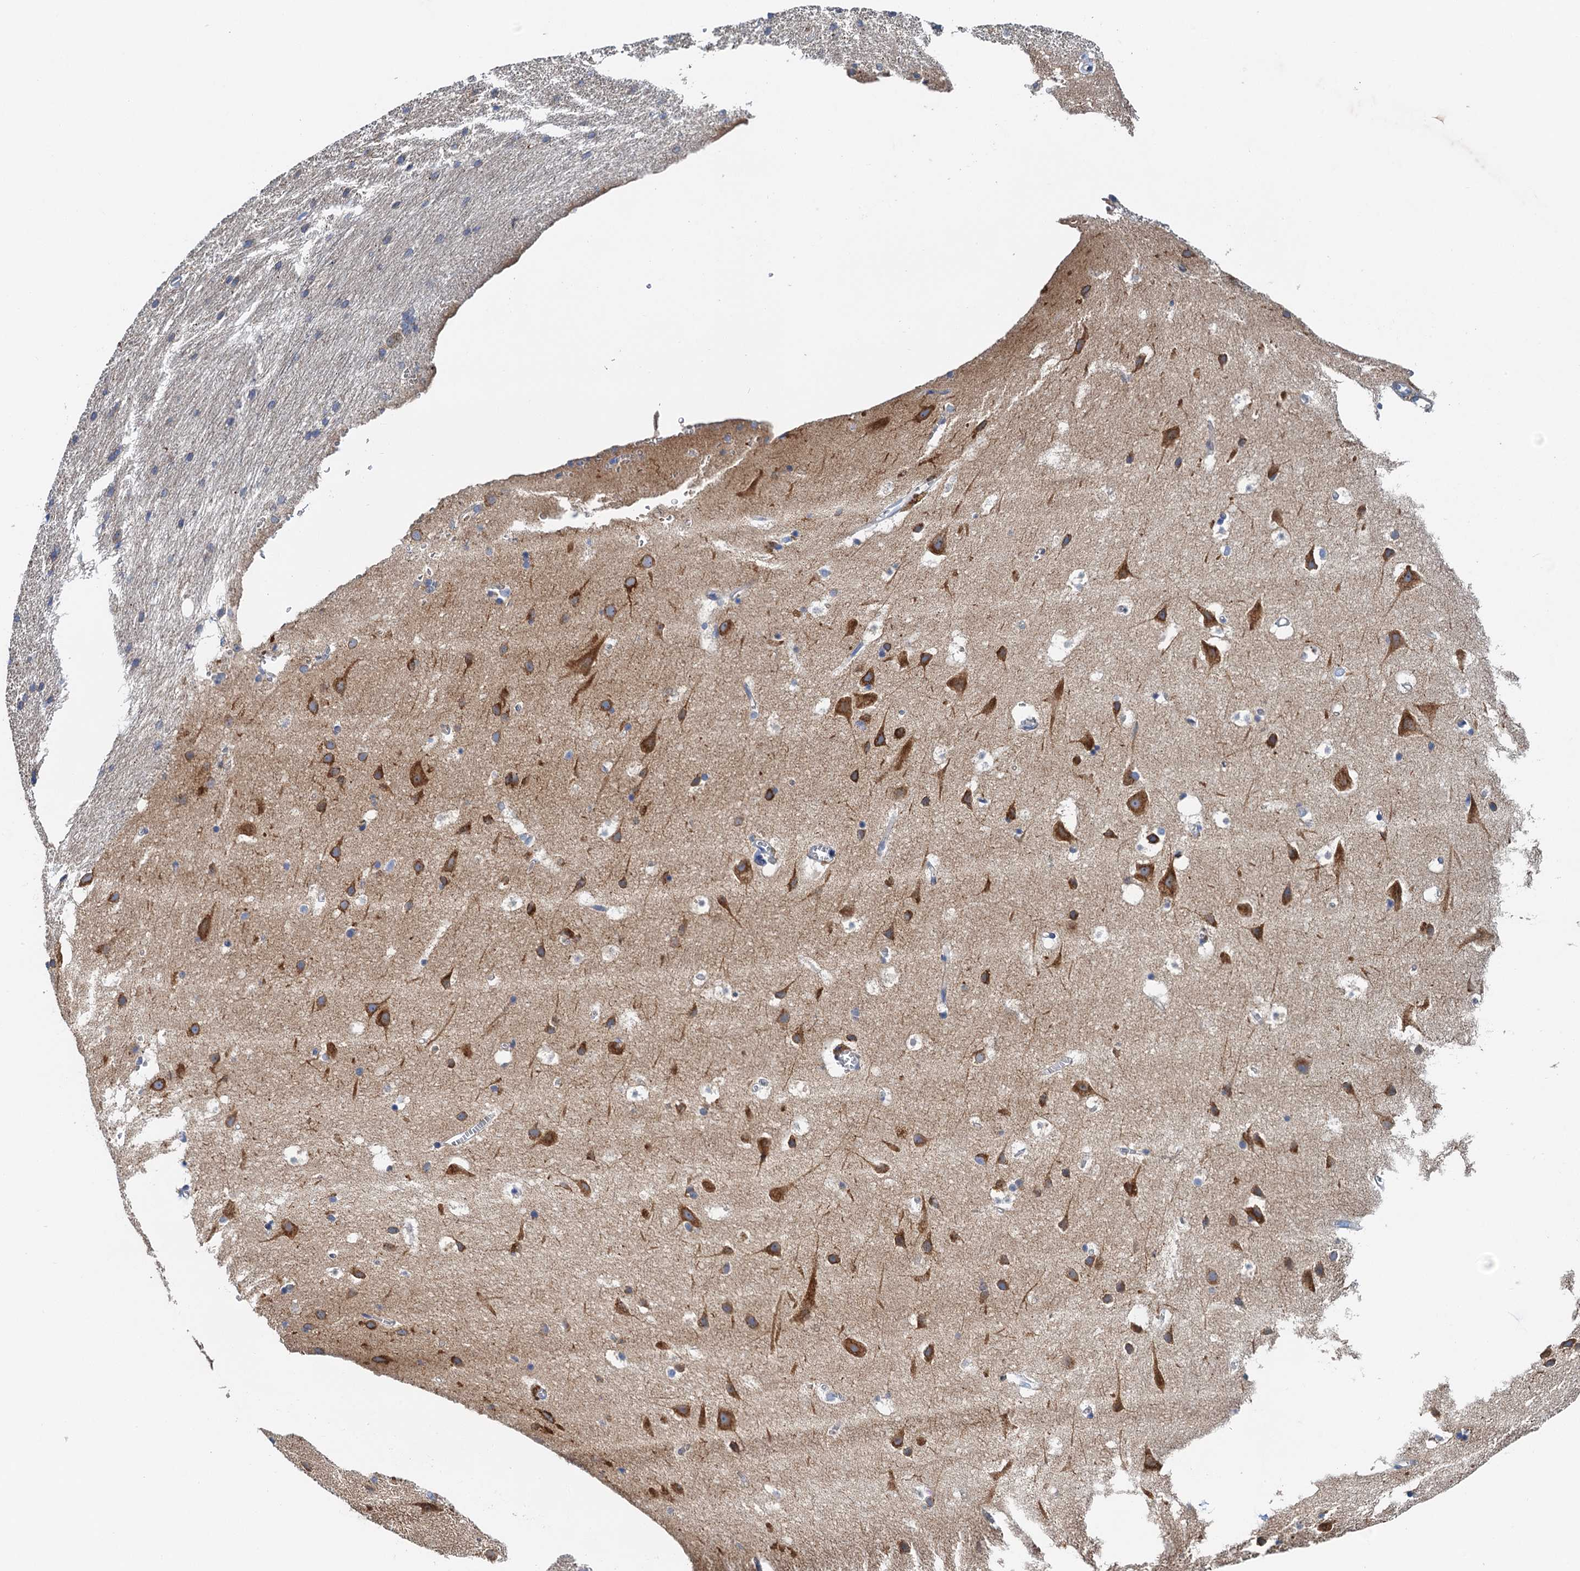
{"staining": {"intensity": "negative", "quantity": "none", "location": "none"}, "tissue": "cerebral cortex", "cell_type": "Endothelial cells", "image_type": "normal", "snomed": [{"axis": "morphology", "description": "Normal tissue, NOS"}, {"axis": "topography", "description": "Cerebral cortex"}], "caption": "Histopathology image shows no protein staining in endothelial cells of normal cerebral cortex.", "gene": "NBEA", "patient": {"sex": "male", "age": 54}}